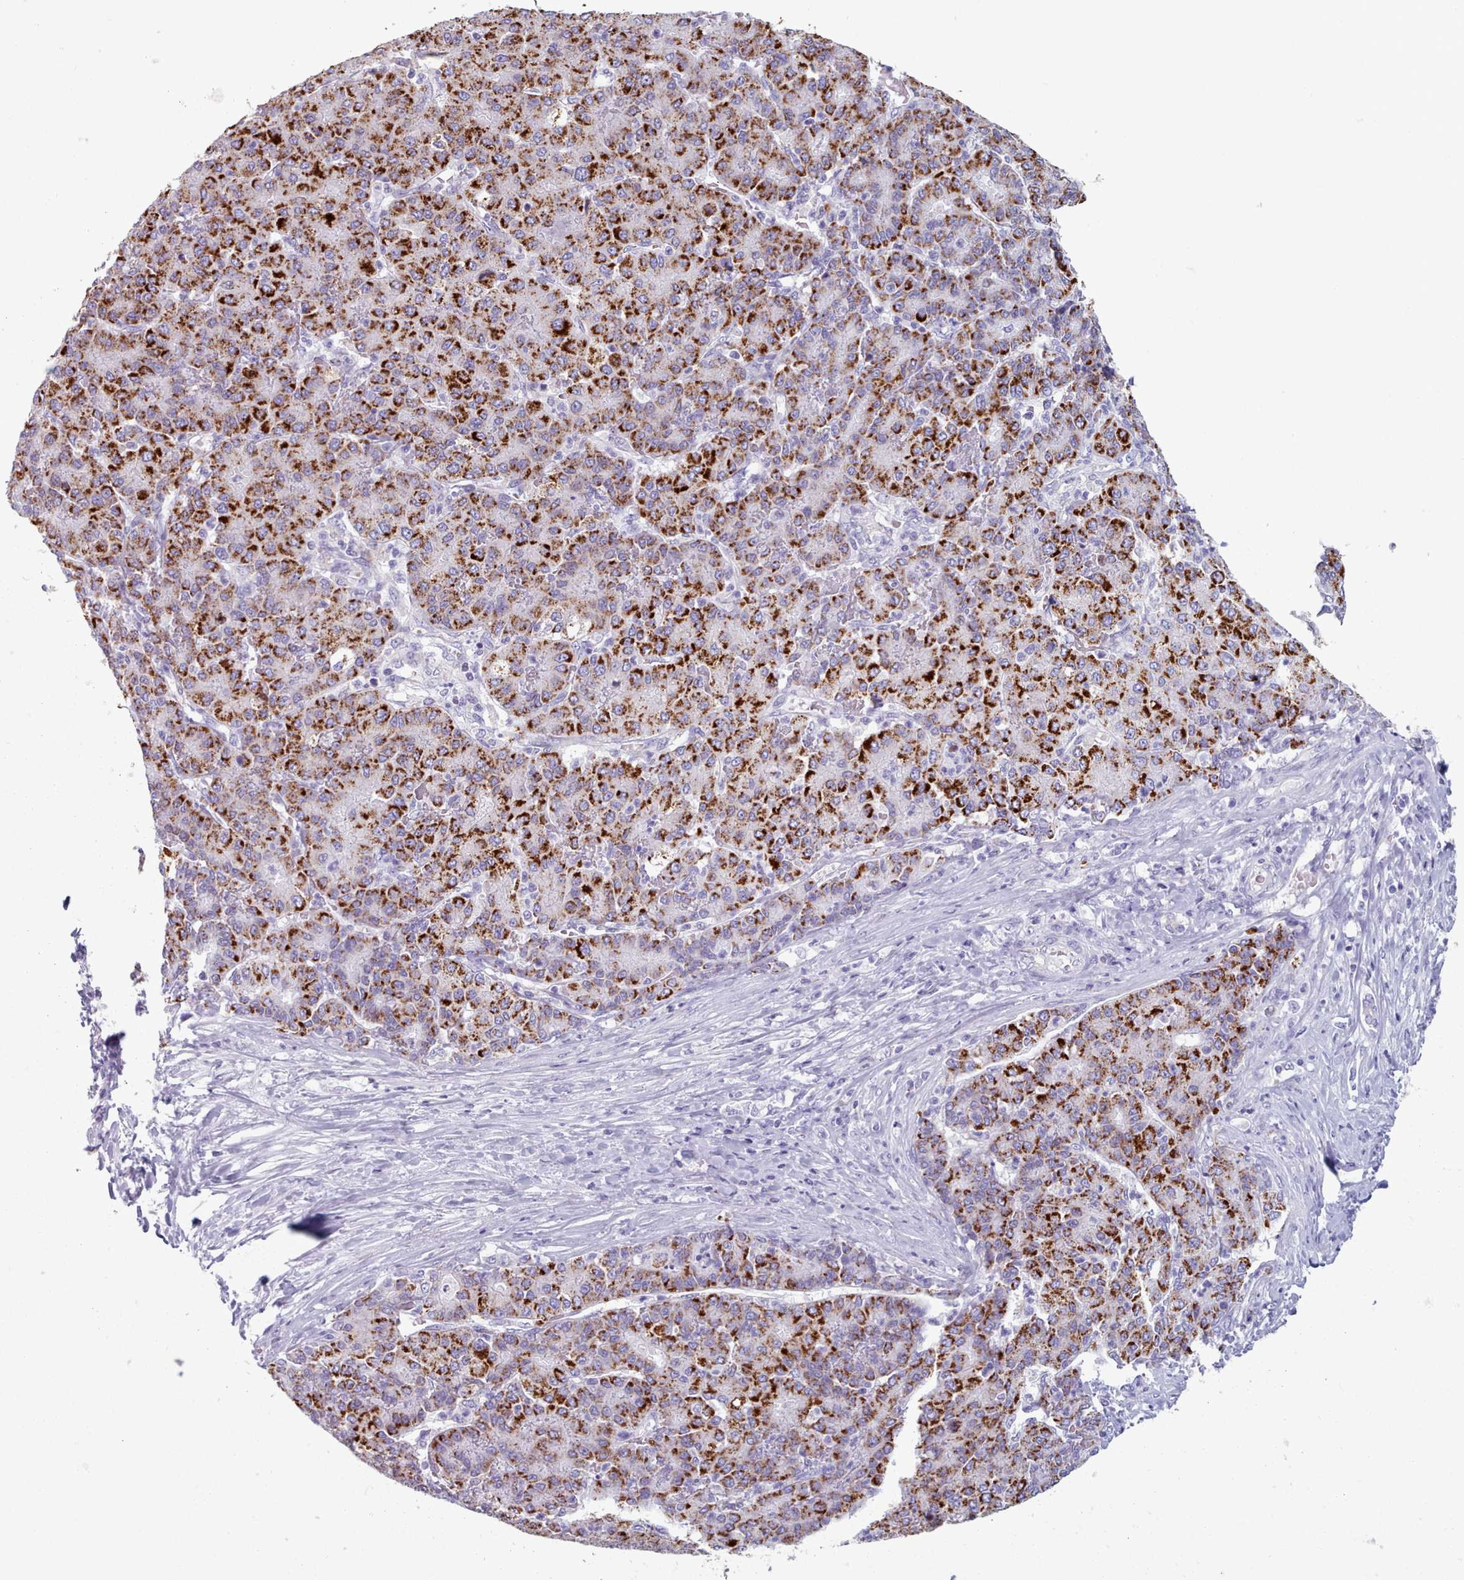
{"staining": {"intensity": "strong", "quantity": ">75%", "location": "cytoplasmic/membranous"}, "tissue": "liver cancer", "cell_type": "Tumor cells", "image_type": "cancer", "snomed": [{"axis": "morphology", "description": "Carcinoma, Hepatocellular, NOS"}, {"axis": "topography", "description": "Liver"}], "caption": "This is a micrograph of IHC staining of hepatocellular carcinoma (liver), which shows strong expression in the cytoplasmic/membranous of tumor cells.", "gene": "HAO1", "patient": {"sex": "male", "age": 65}}